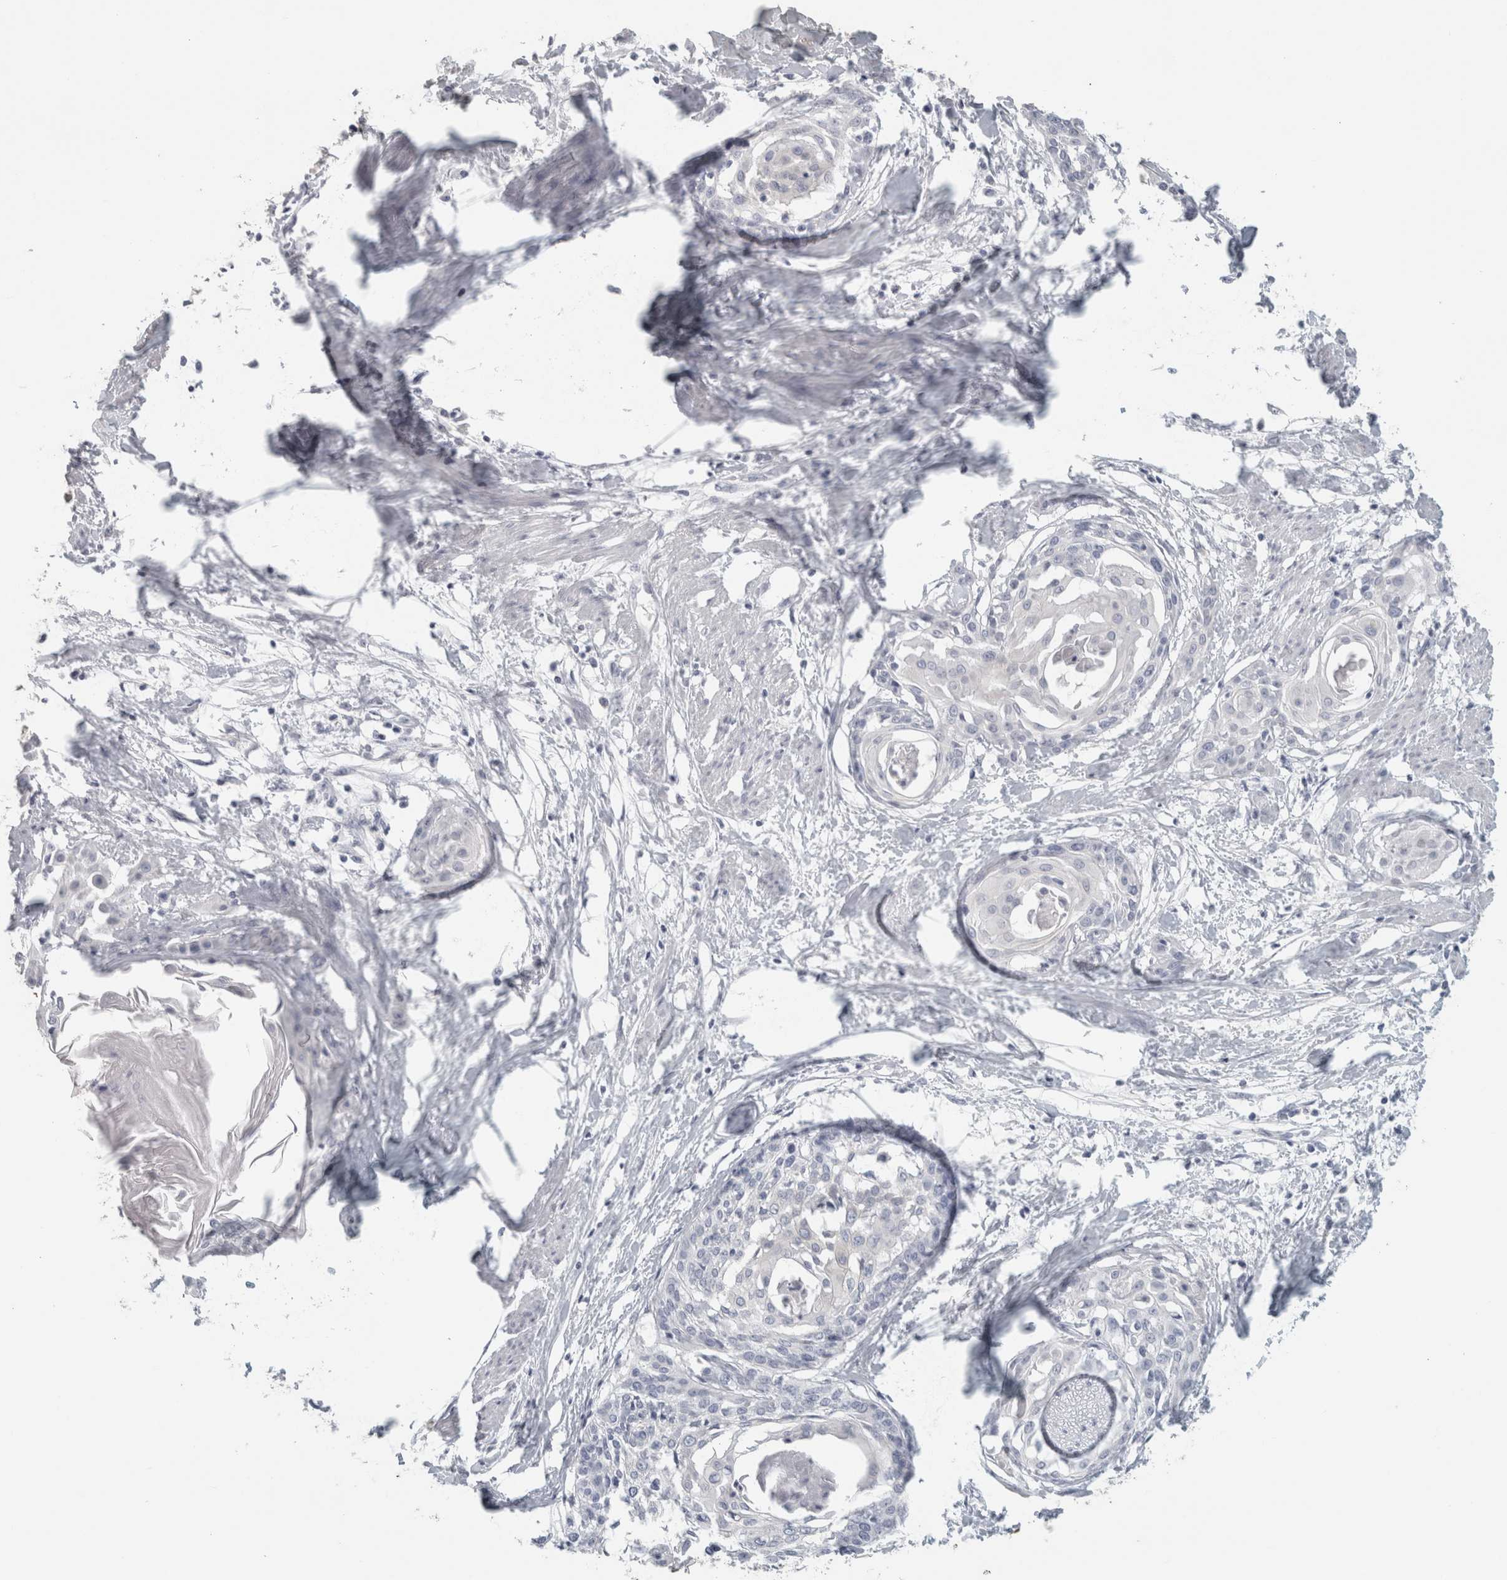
{"staining": {"intensity": "negative", "quantity": "none", "location": "none"}, "tissue": "cervical cancer", "cell_type": "Tumor cells", "image_type": "cancer", "snomed": [{"axis": "morphology", "description": "Squamous cell carcinoma, NOS"}, {"axis": "topography", "description": "Cervix"}], "caption": "Cervical cancer stained for a protein using IHC exhibits no expression tumor cells.", "gene": "SLC28A3", "patient": {"sex": "female", "age": 57}}